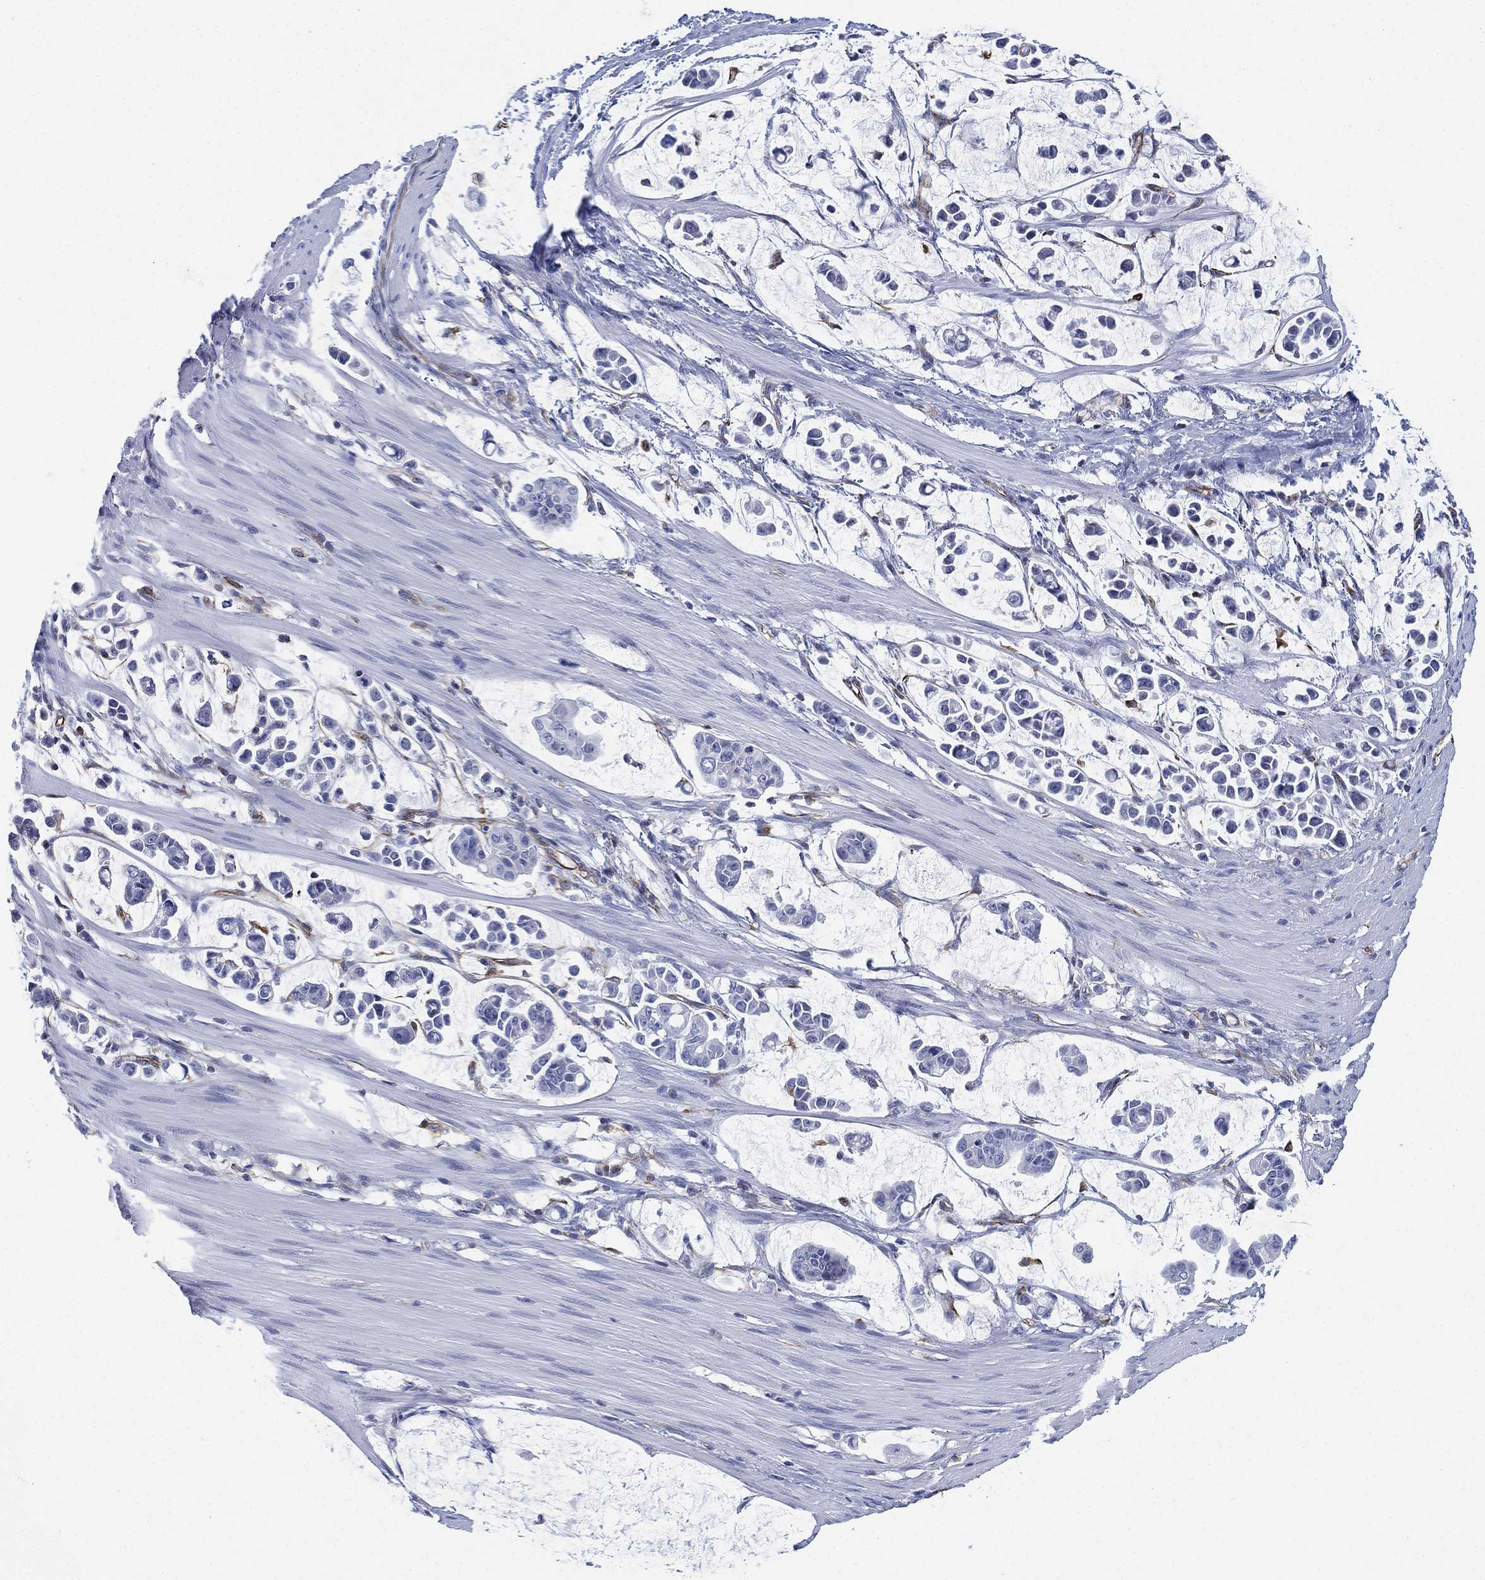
{"staining": {"intensity": "negative", "quantity": "none", "location": "none"}, "tissue": "stomach cancer", "cell_type": "Tumor cells", "image_type": "cancer", "snomed": [{"axis": "morphology", "description": "Adenocarcinoma, NOS"}, {"axis": "topography", "description": "Stomach"}], "caption": "There is no significant positivity in tumor cells of stomach cancer. (Stains: DAB (3,3'-diaminobenzidine) immunohistochemistry (IHC) with hematoxylin counter stain, Microscopy: brightfield microscopy at high magnification).", "gene": "PSKH2", "patient": {"sex": "male", "age": 82}}